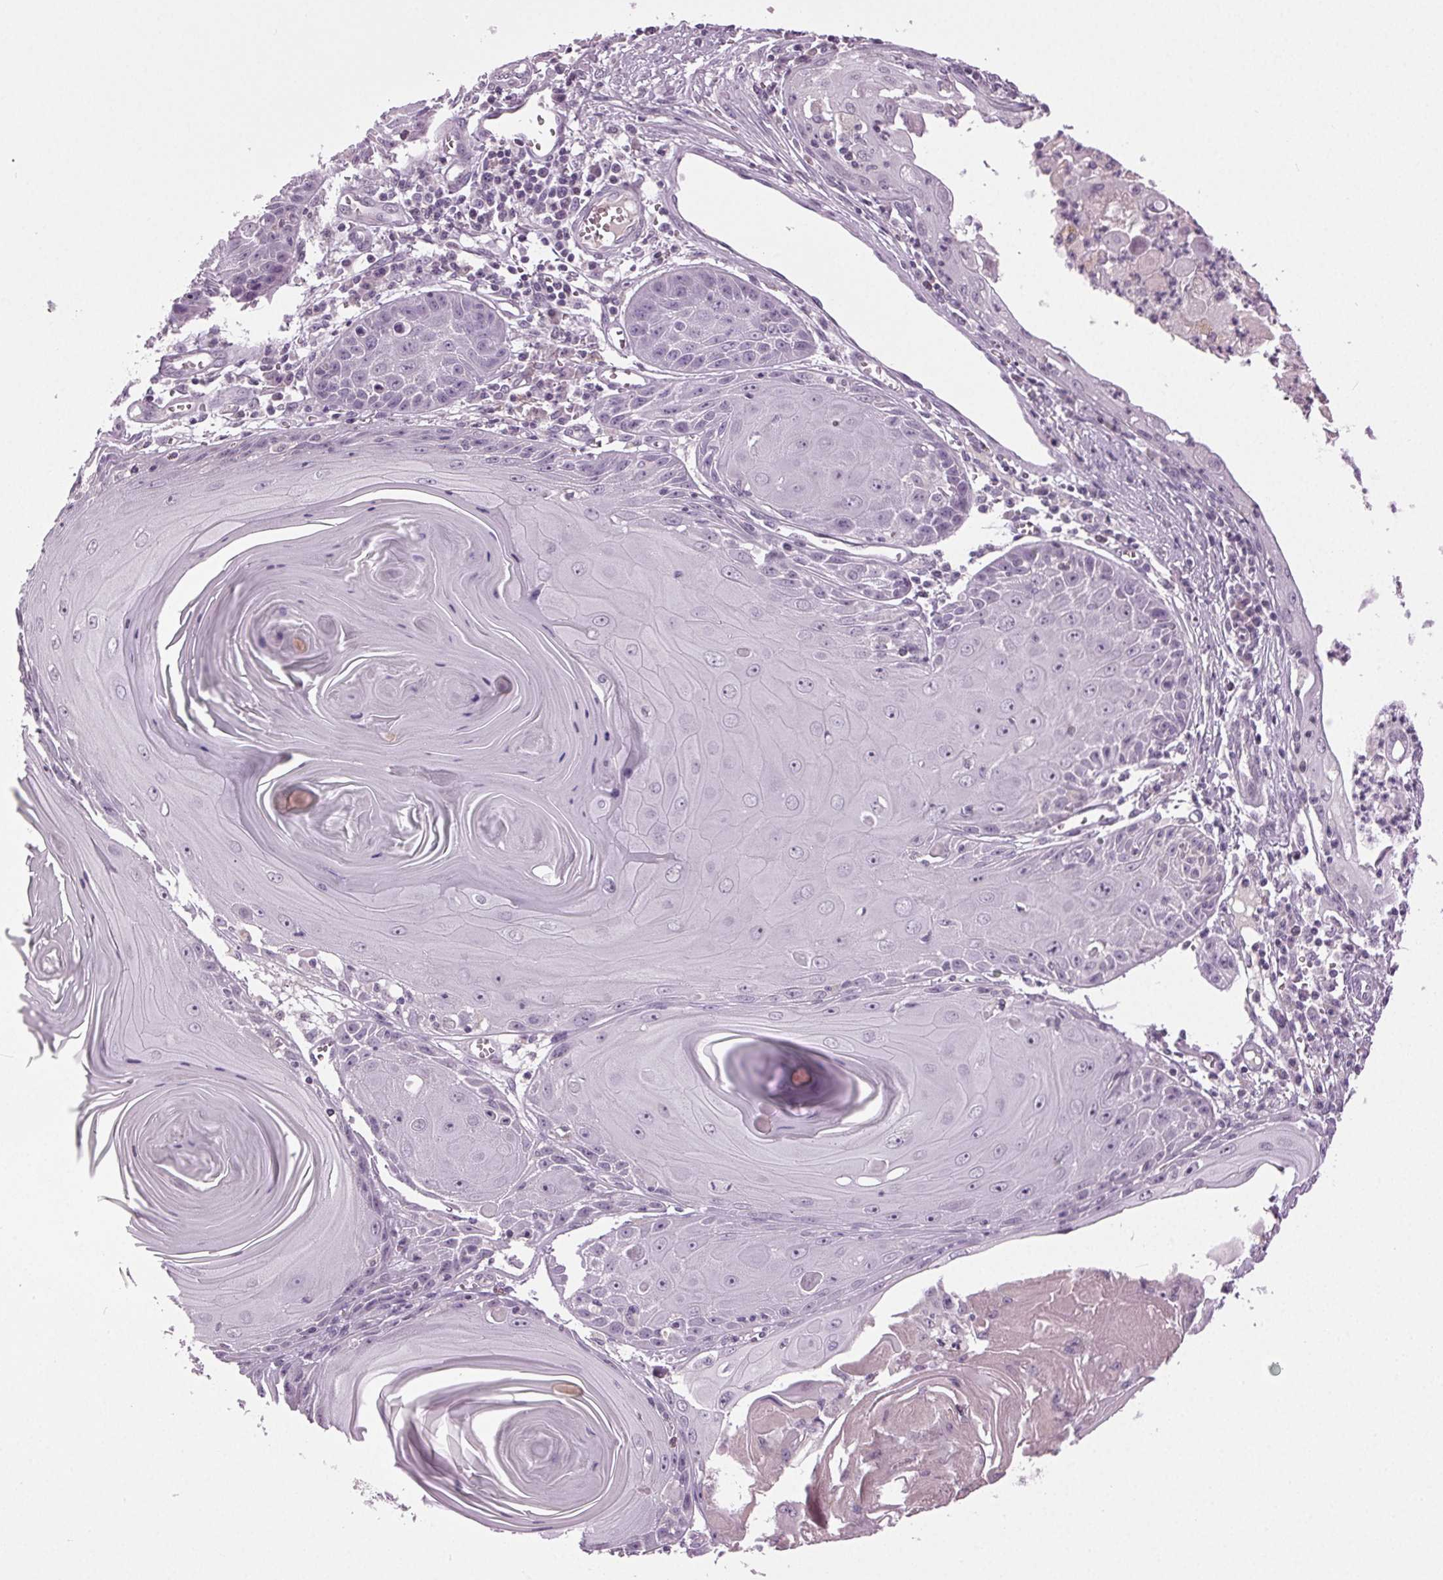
{"staining": {"intensity": "negative", "quantity": "none", "location": "none"}, "tissue": "skin cancer", "cell_type": "Tumor cells", "image_type": "cancer", "snomed": [{"axis": "morphology", "description": "Squamous cell carcinoma, NOS"}, {"axis": "topography", "description": "Skin"}, {"axis": "topography", "description": "Vulva"}], "caption": "DAB immunohistochemical staining of skin cancer (squamous cell carcinoma) exhibits no significant positivity in tumor cells. (DAB immunohistochemistry (IHC) visualized using brightfield microscopy, high magnification).", "gene": "DNAH12", "patient": {"sex": "female", "age": 85}}